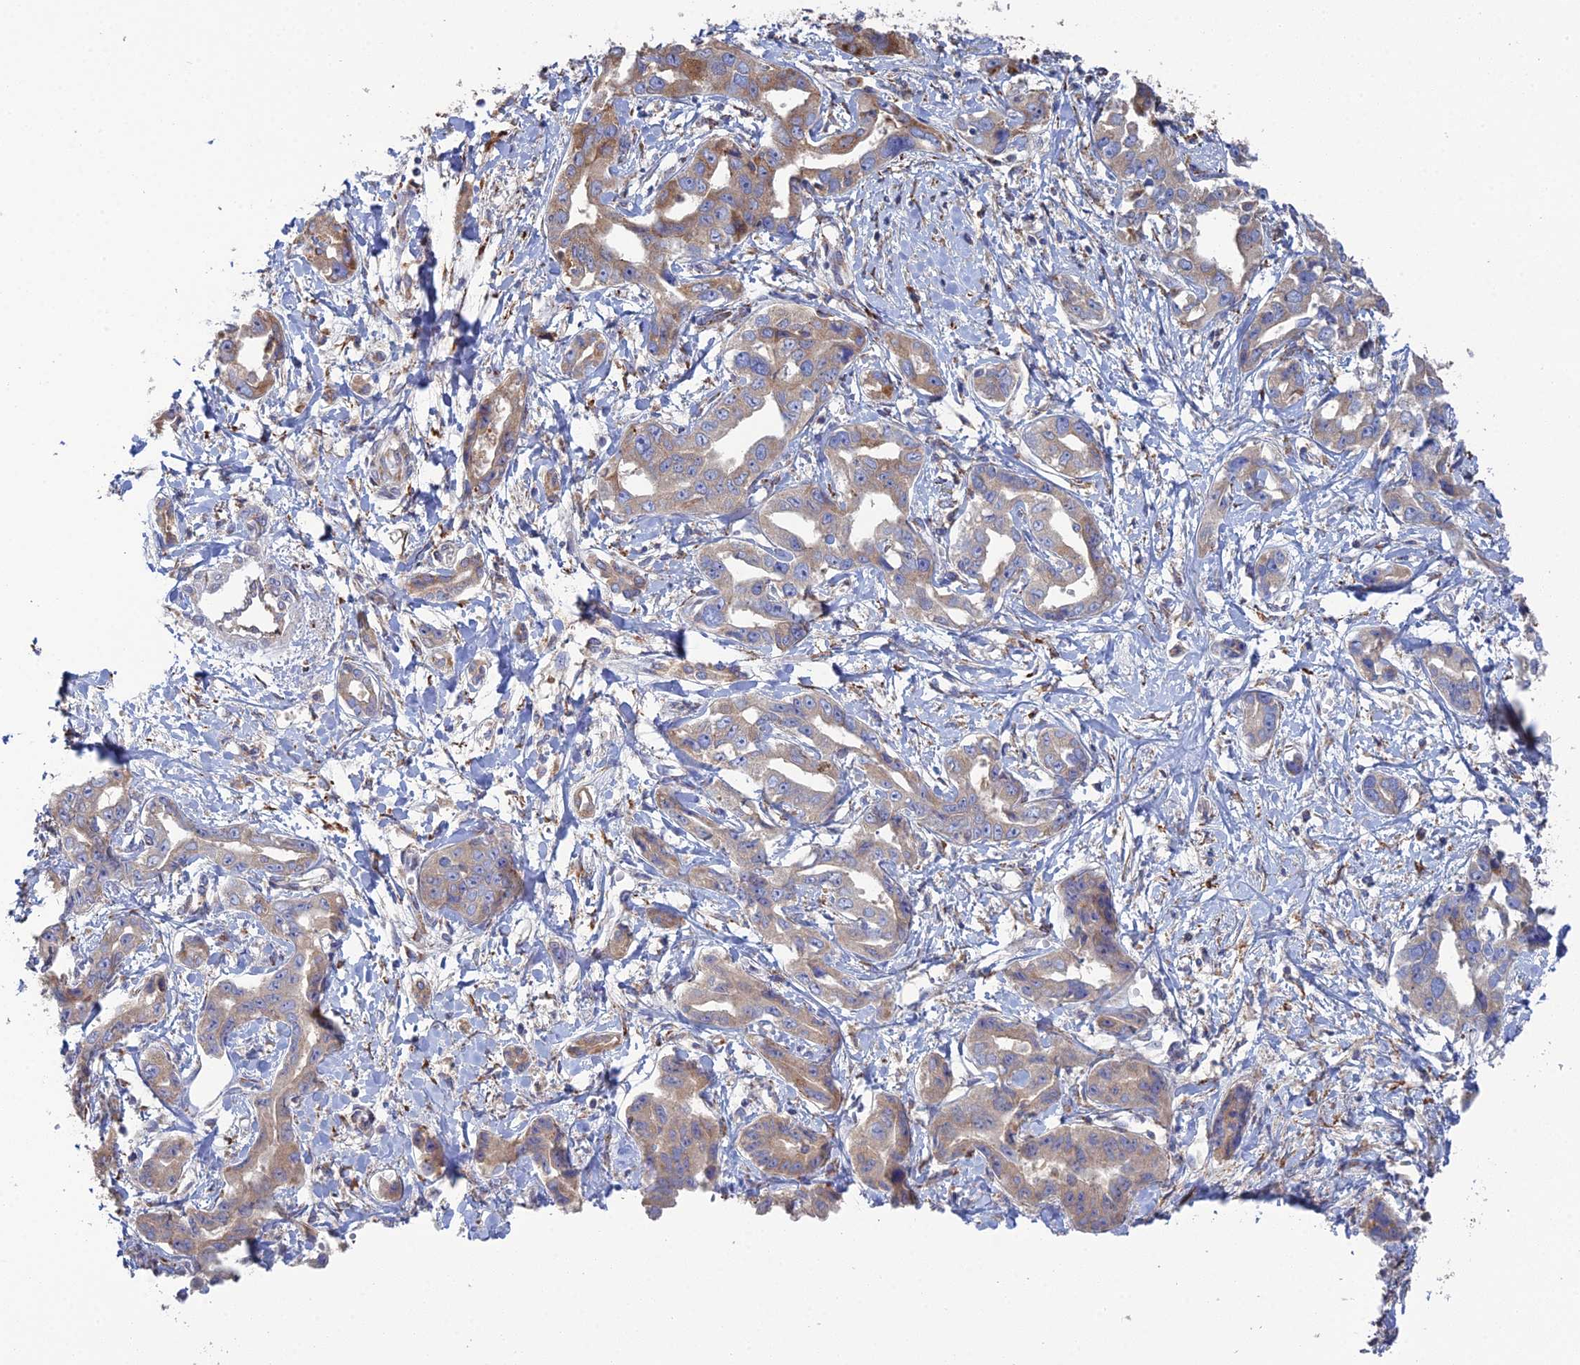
{"staining": {"intensity": "weak", "quantity": "25%-75%", "location": "cytoplasmic/membranous"}, "tissue": "liver cancer", "cell_type": "Tumor cells", "image_type": "cancer", "snomed": [{"axis": "morphology", "description": "Cholangiocarcinoma"}, {"axis": "topography", "description": "Liver"}], "caption": "High-magnification brightfield microscopy of liver cancer (cholangiocarcinoma) stained with DAB (3,3'-diaminobenzidine) (brown) and counterstained with hematoxylin (blue). tumor cells exhibit weak cytoplasmic/membranous expression is identified in approximately25%-75% of cells. (brown staining indicates protein expression, while blue staining denotes nuclei).", "gene": "TRAPPC6A", "patient": {"sex": "male", "age": 59}}